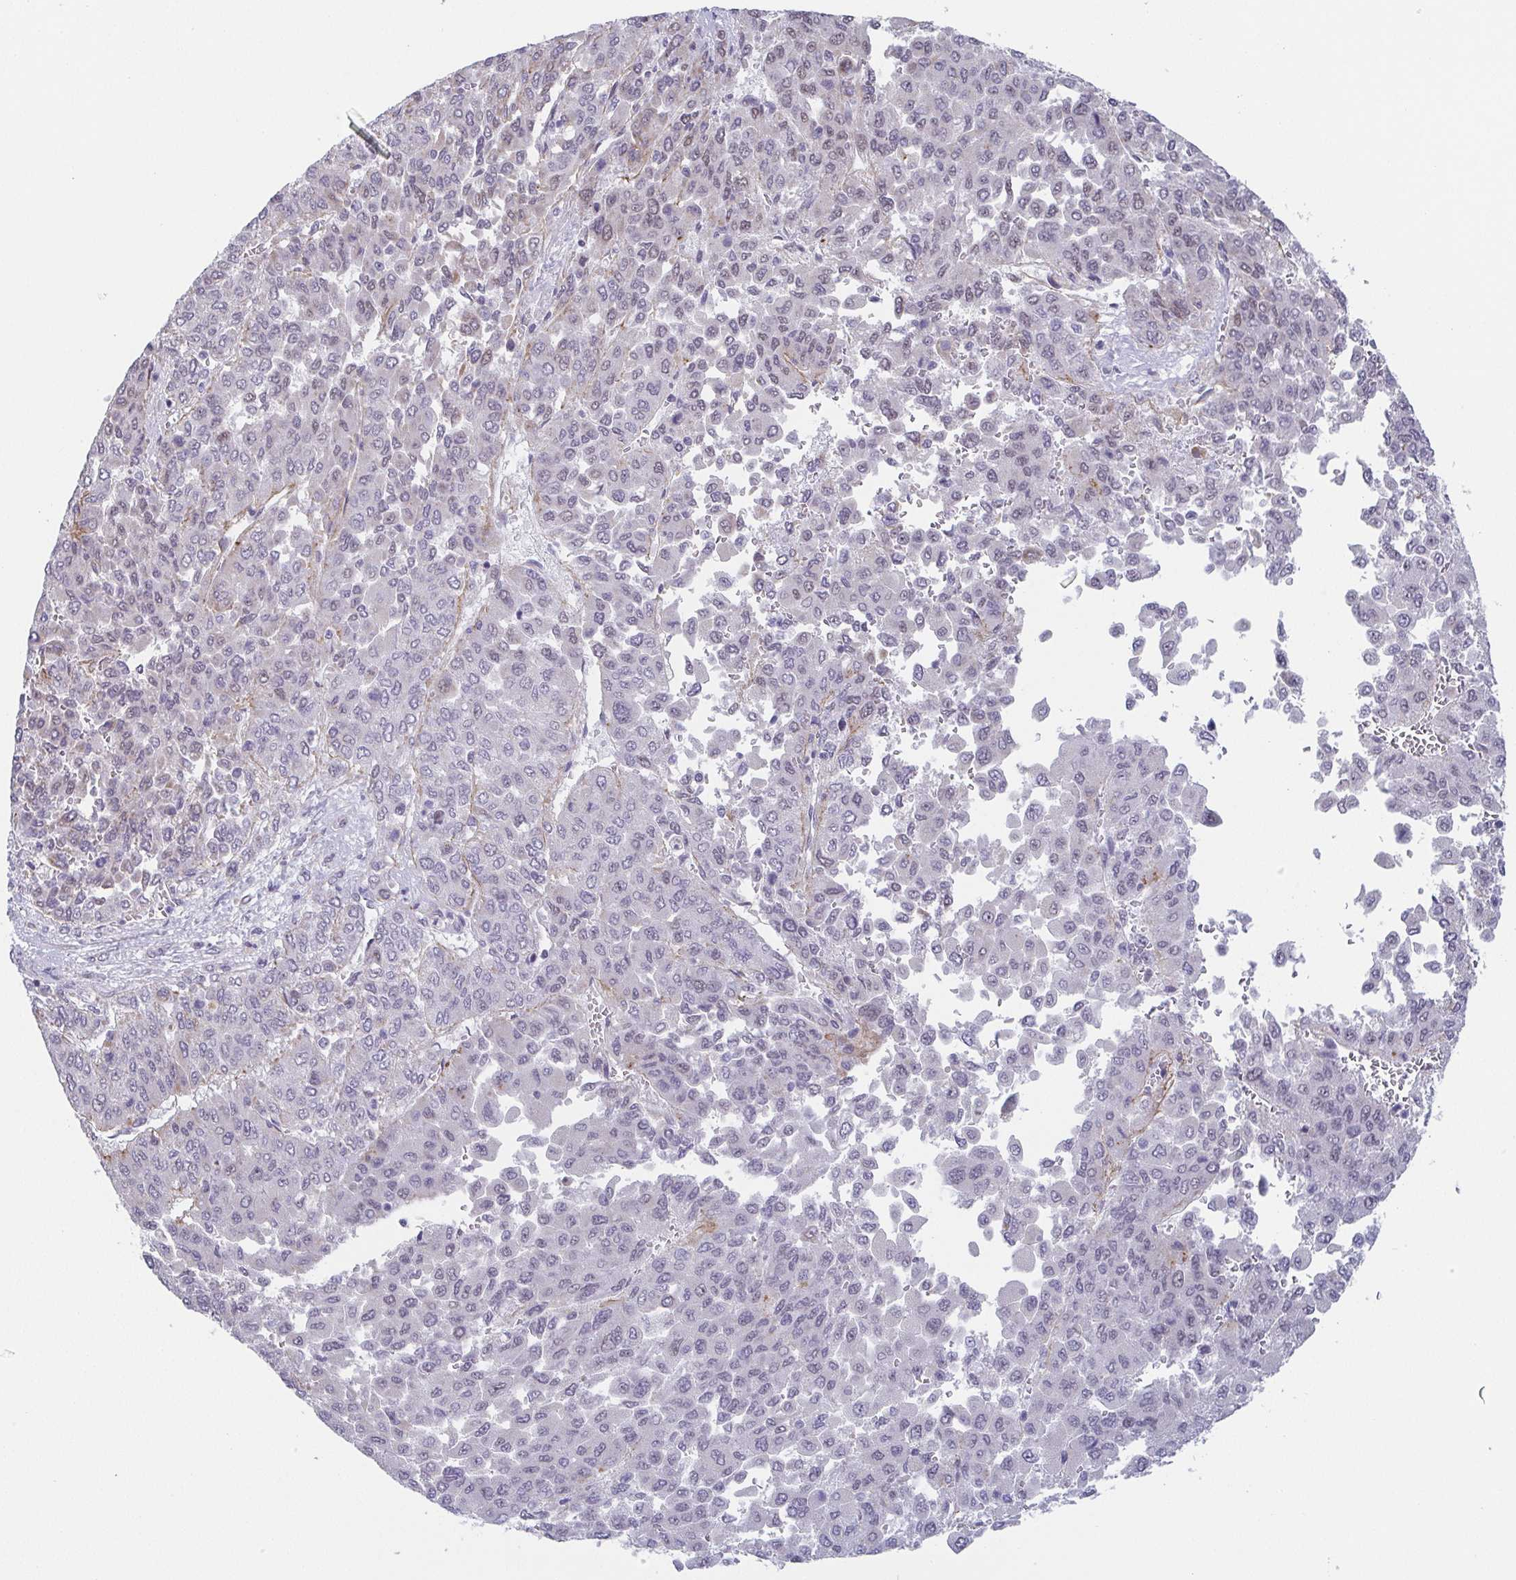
{"staining": {"intensity": "negative", "quantity": "none", "location": "none"}, "tissue": "liver cancer", "cell_type": "Tumor cells", "image_type": "cancer", "snomed": [{"axis": "morphology", "description": "Carcinoma, Hepatocellular, NOS"}, {"axis": "topography", "description": "Liver"}], "caption": "Hepatocellular carcinoma (liver) stained for a protein using immunohistochemistry (IHC) exhibits no staining tumor cells.", "gene": "EXOSC7", "patient": {"sex": "female", "age": 41}}